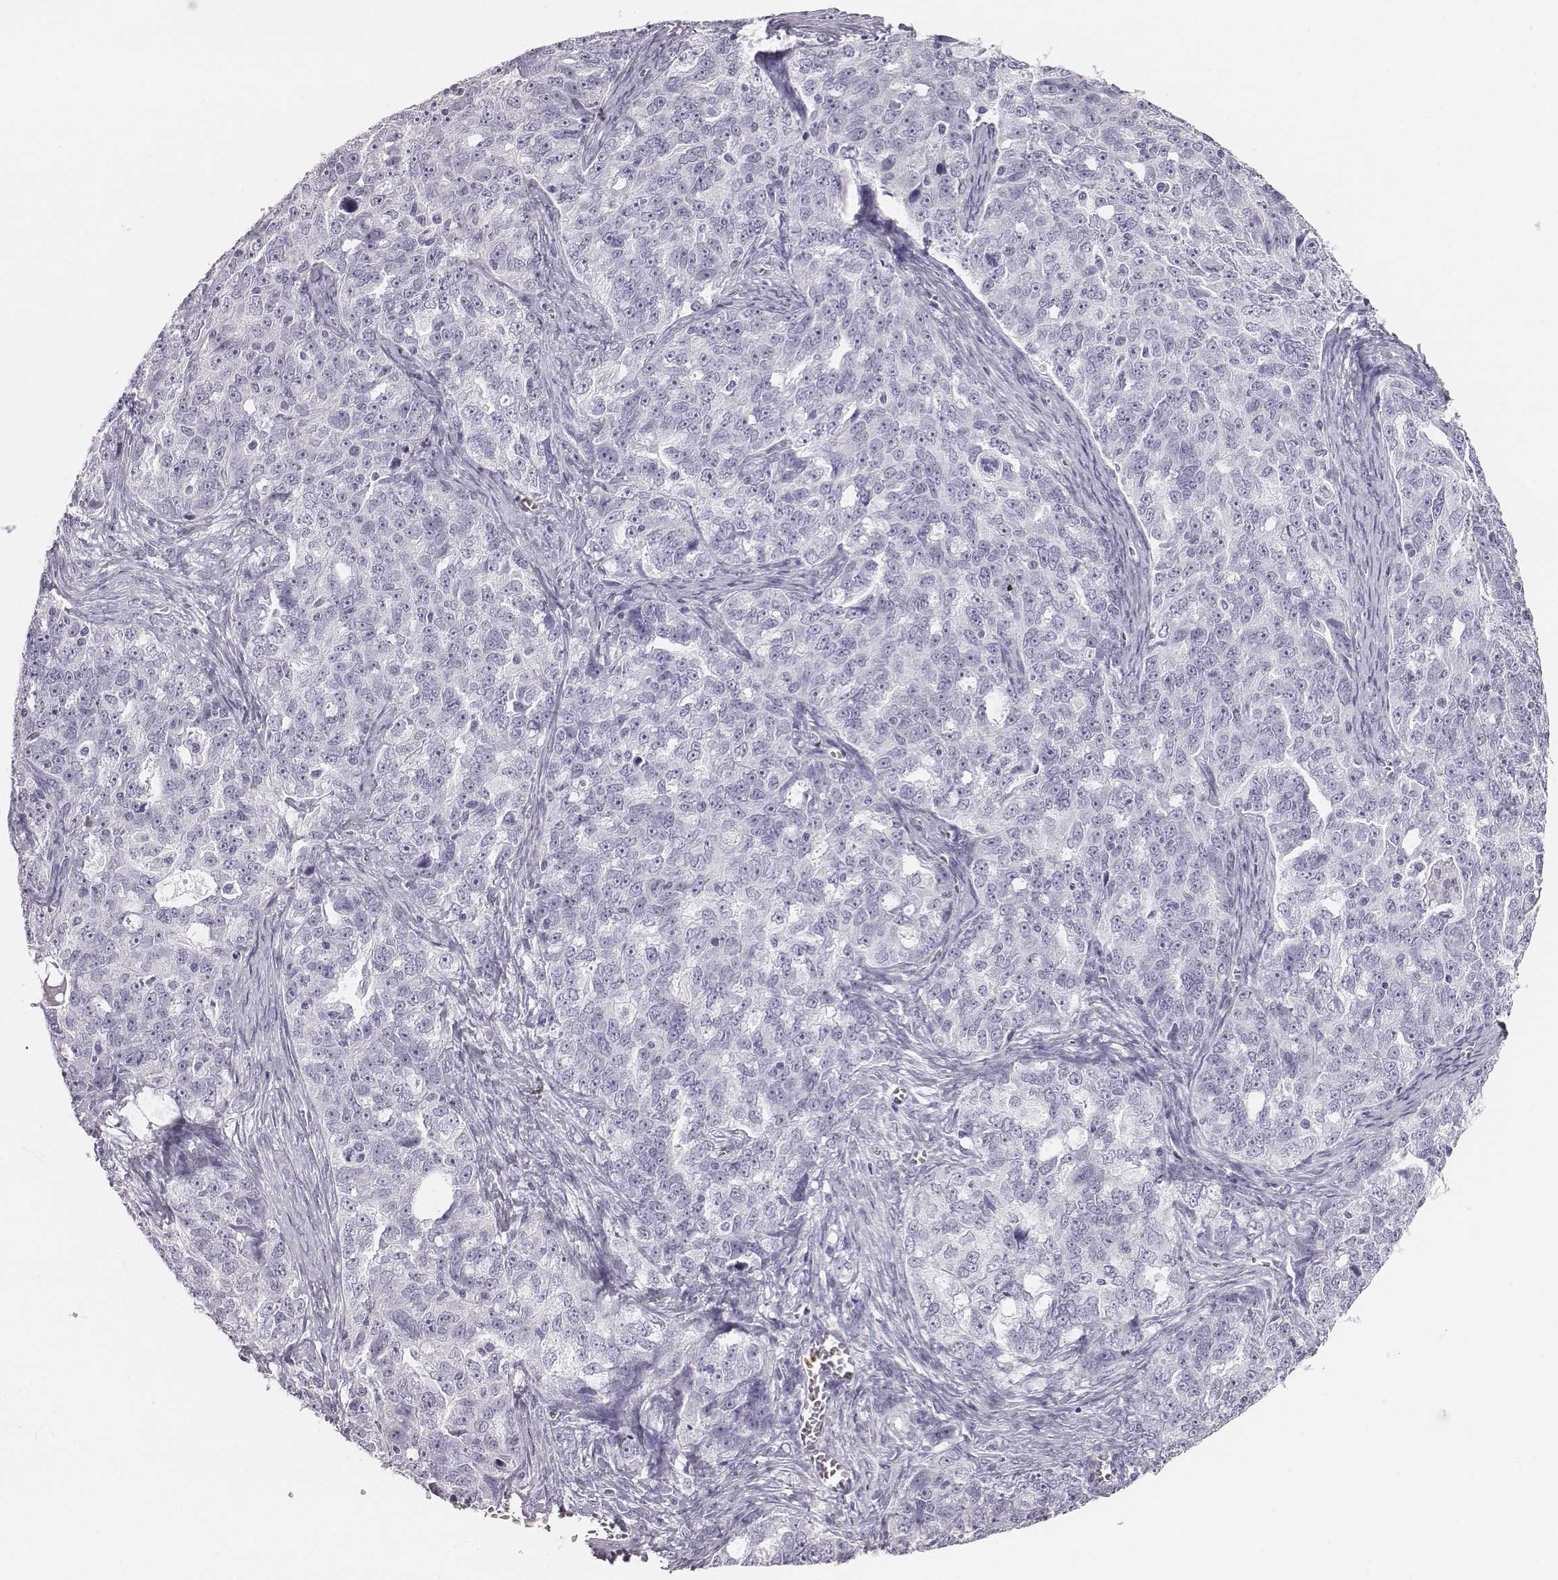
{"staining": {"intensity": "negative", "quantity": "none", "location": "none"}, "tissue": "ovarian cancer", "cell_type": "Tumor cells", "image_type": "cancer", "snomed": [{"axis": "morphology", "description": "Cystadenocarcinoma, serous, NOS"}, {"axis": "topography", "description": "Ovary"}], "caption": "Ovarian cancer stained for a protein using immunohistochemistry reveals no staining tumor cells.", "gene": "HBZ", "patient": {"sex": "female", "age": 51}}